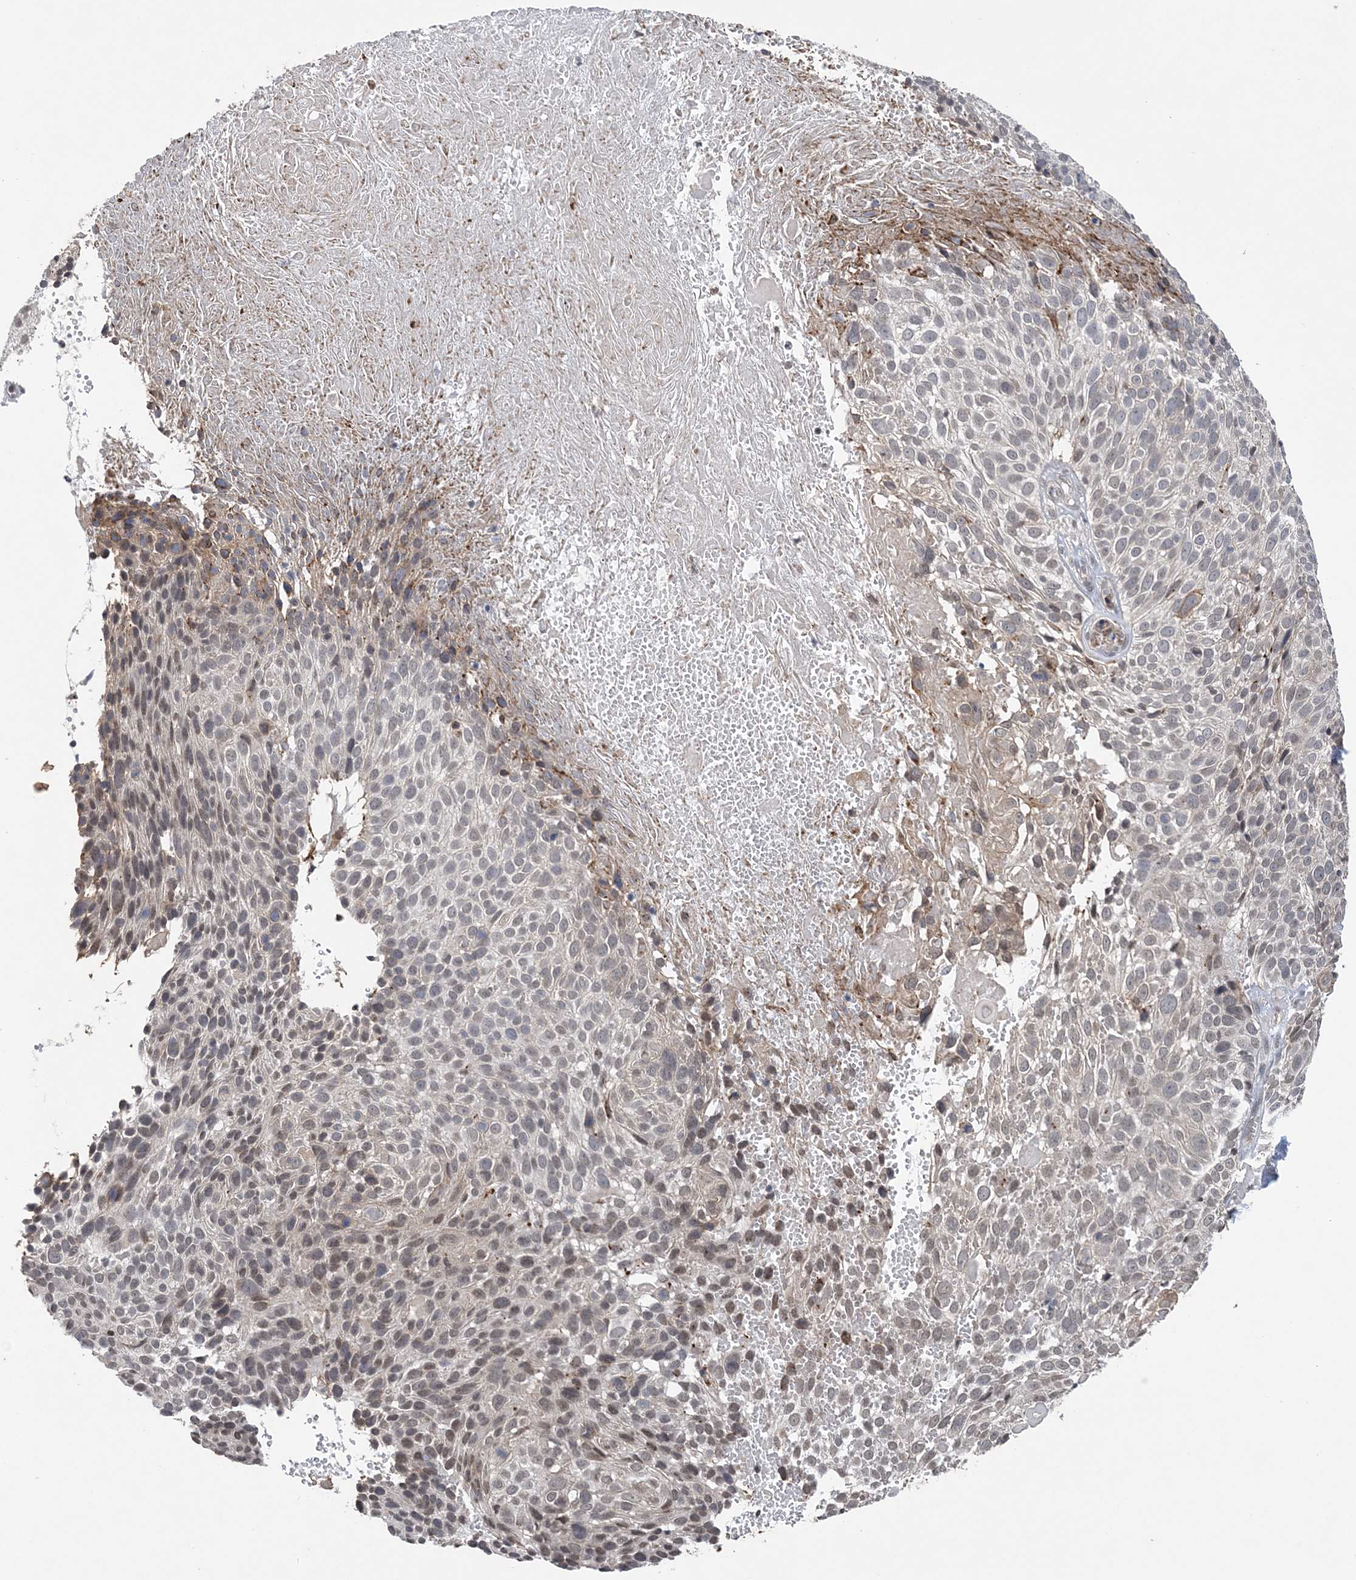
{"staining": {"intensity": "weak", "quantity": "25%-75%", "location": "cytoplasmic/membranous,nuclear"}, "tissue": "cervical cancer", "cell_type": "Tumor cells", "image_type": "cancer", "snomed": [{"axis": "morphology", "description": "Squamous cell carcinoma, NOS"}, {"axis": "topography", "description": "Cervix"}], "caption": "A micrograph of human cervical cancer (squamous cell carcinoma) stained for a protein demonstrates weak cytoplasmic/membranous and nuclear brown staining in tumor cells. The staining is performed using DAB brown chromogen to label protein expression. The nuclei are counter-stained blue using hematoxylin.", "gene": "CCDC152", "patient": {"sex": "female", "age": 74}}